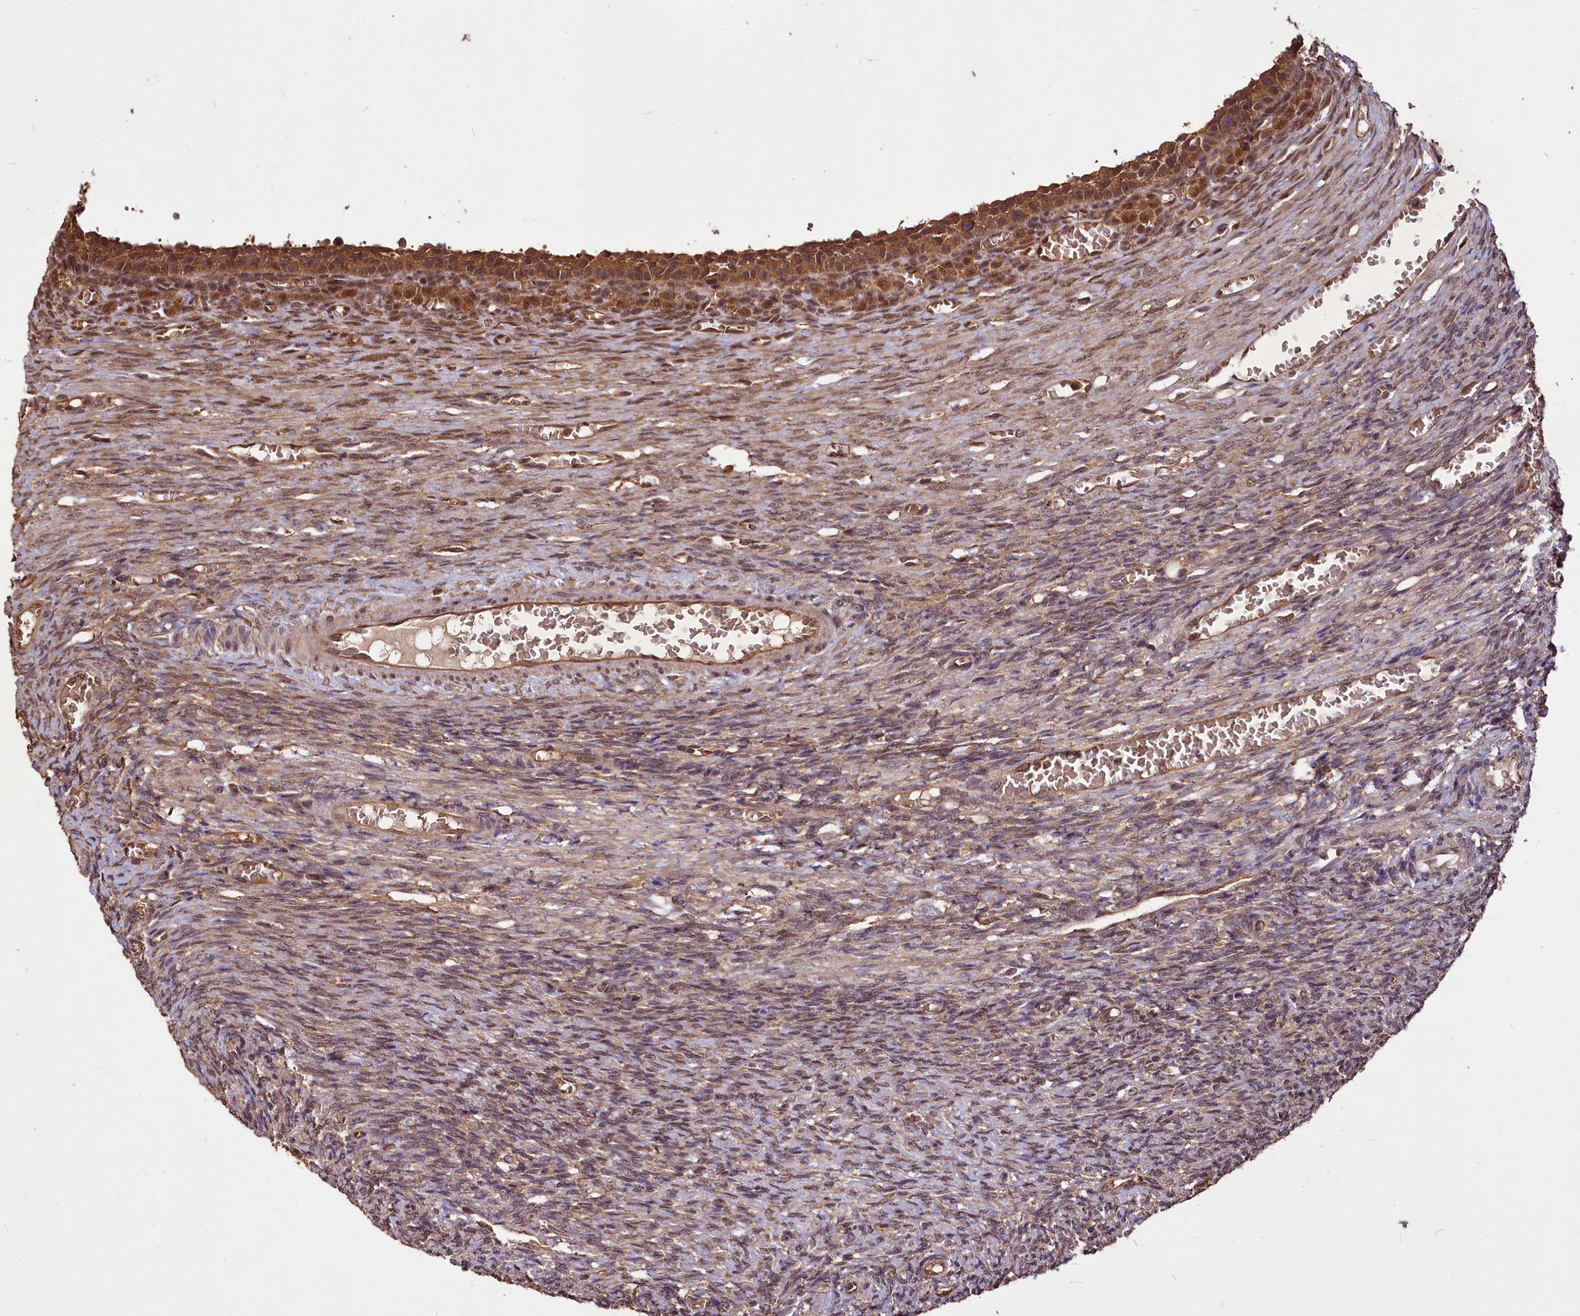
{"staining": {"intensity": "moderate", "quantity": ">75%", "location": "cytoplasmic/membranous"}, "tissue": "ovary", "cell_type": "Follicle cells", "image_type": "normal", "snomed": [{"axis": "morphology", "description": "Normal tissue, NOS"}, {"axis": "topography", "description": "Ovary"}], "caption": "Protein positivity by IHC demonstrates moderate cytoplasmic/membranous expression in approximately >75% of follicle cells in unremarkable ovary.", "gene": "VPS51", "patient": {"sex": "female", "age": 27}}